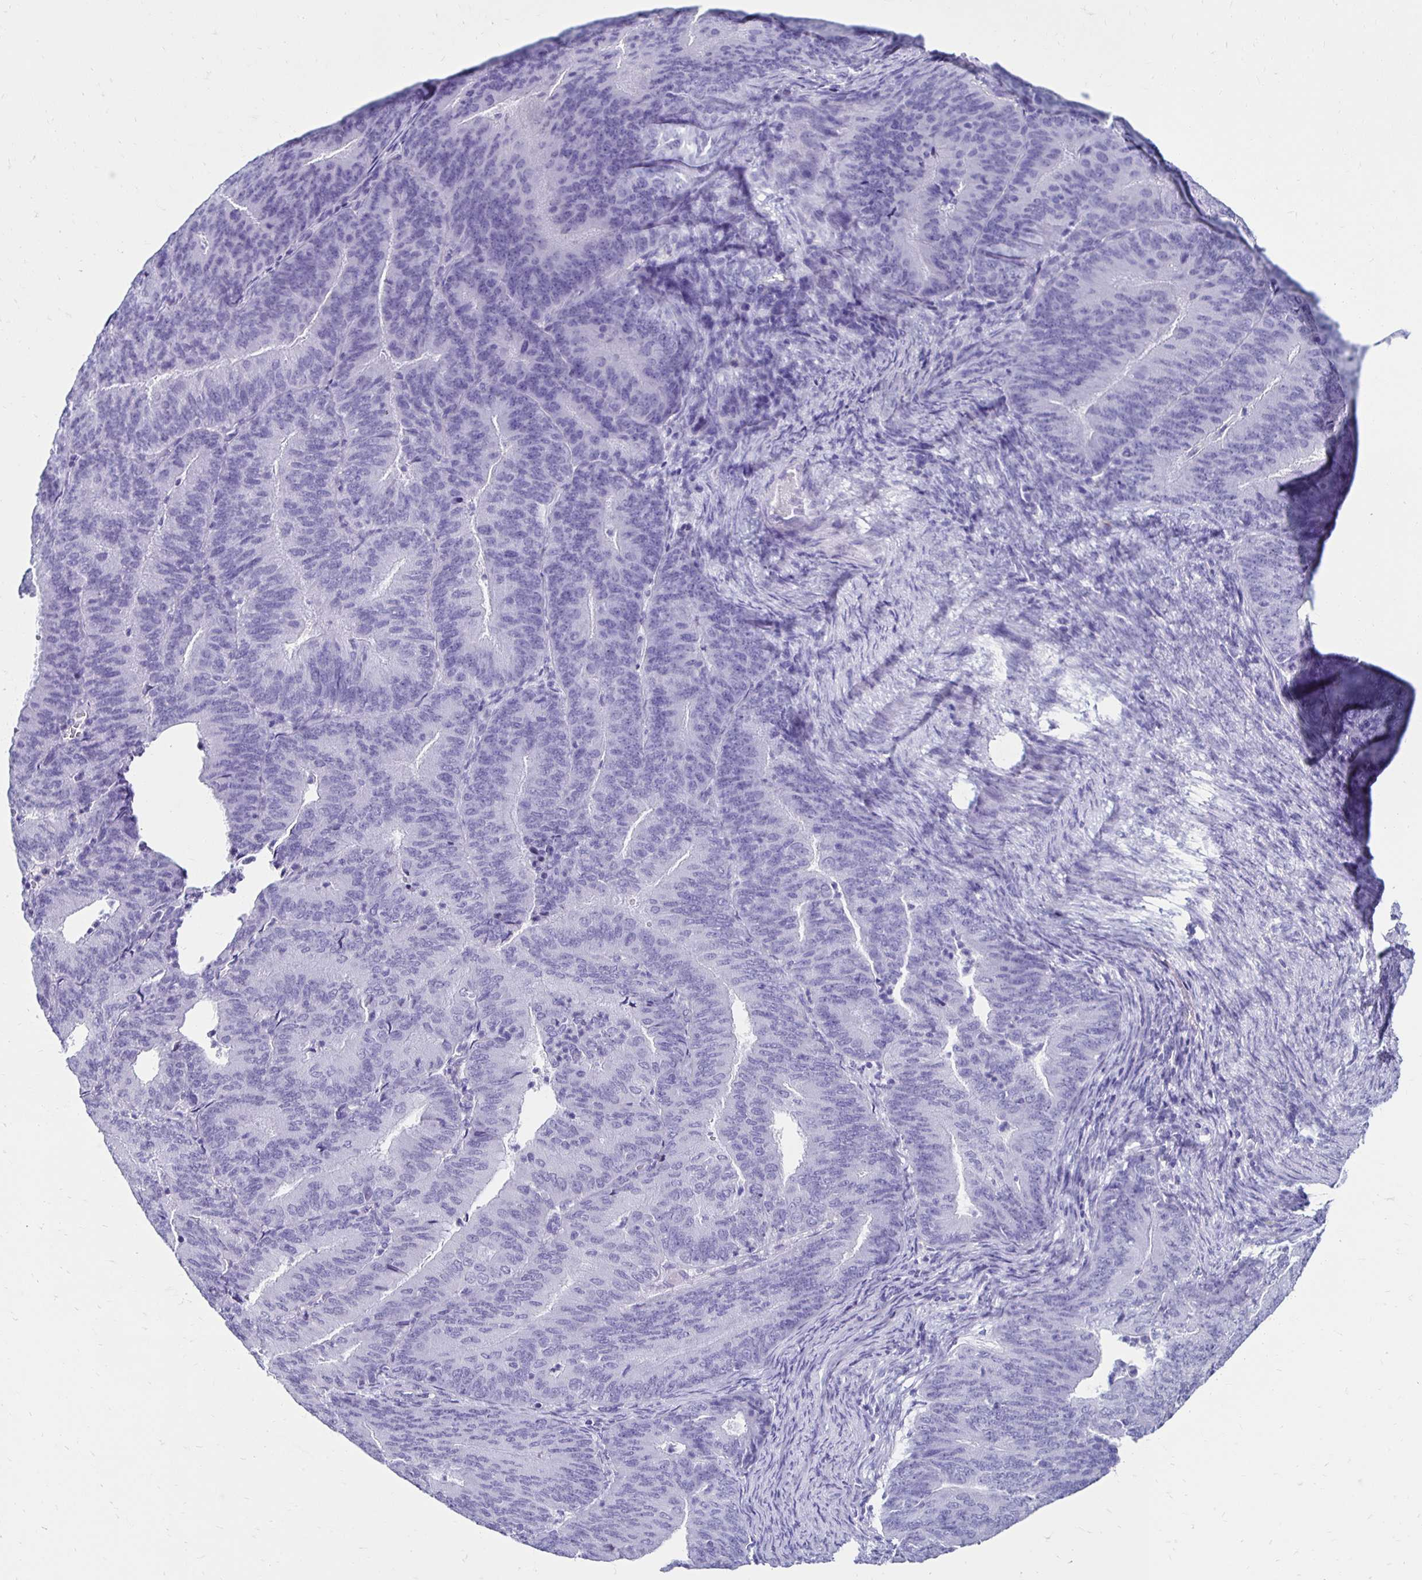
{"staining": {"intensity": "negative", "quantity": "none", "location": "none"}, "tissue": "endometrial cancer", "cell_type": "Tumor cells", "image_type": "cancer", "snomed": [{"axis": "morphology", "description": "Adenocarcinoma, NOS"}, {"axis": "topography", "description": "Endometrium"}], "caption": "DAB immunohistochemical staining of endometrial cancer demonstrates no significant positivity in tumor cells.", "gene": "CST5", "patient": {"sex": "female", "age": 57}}